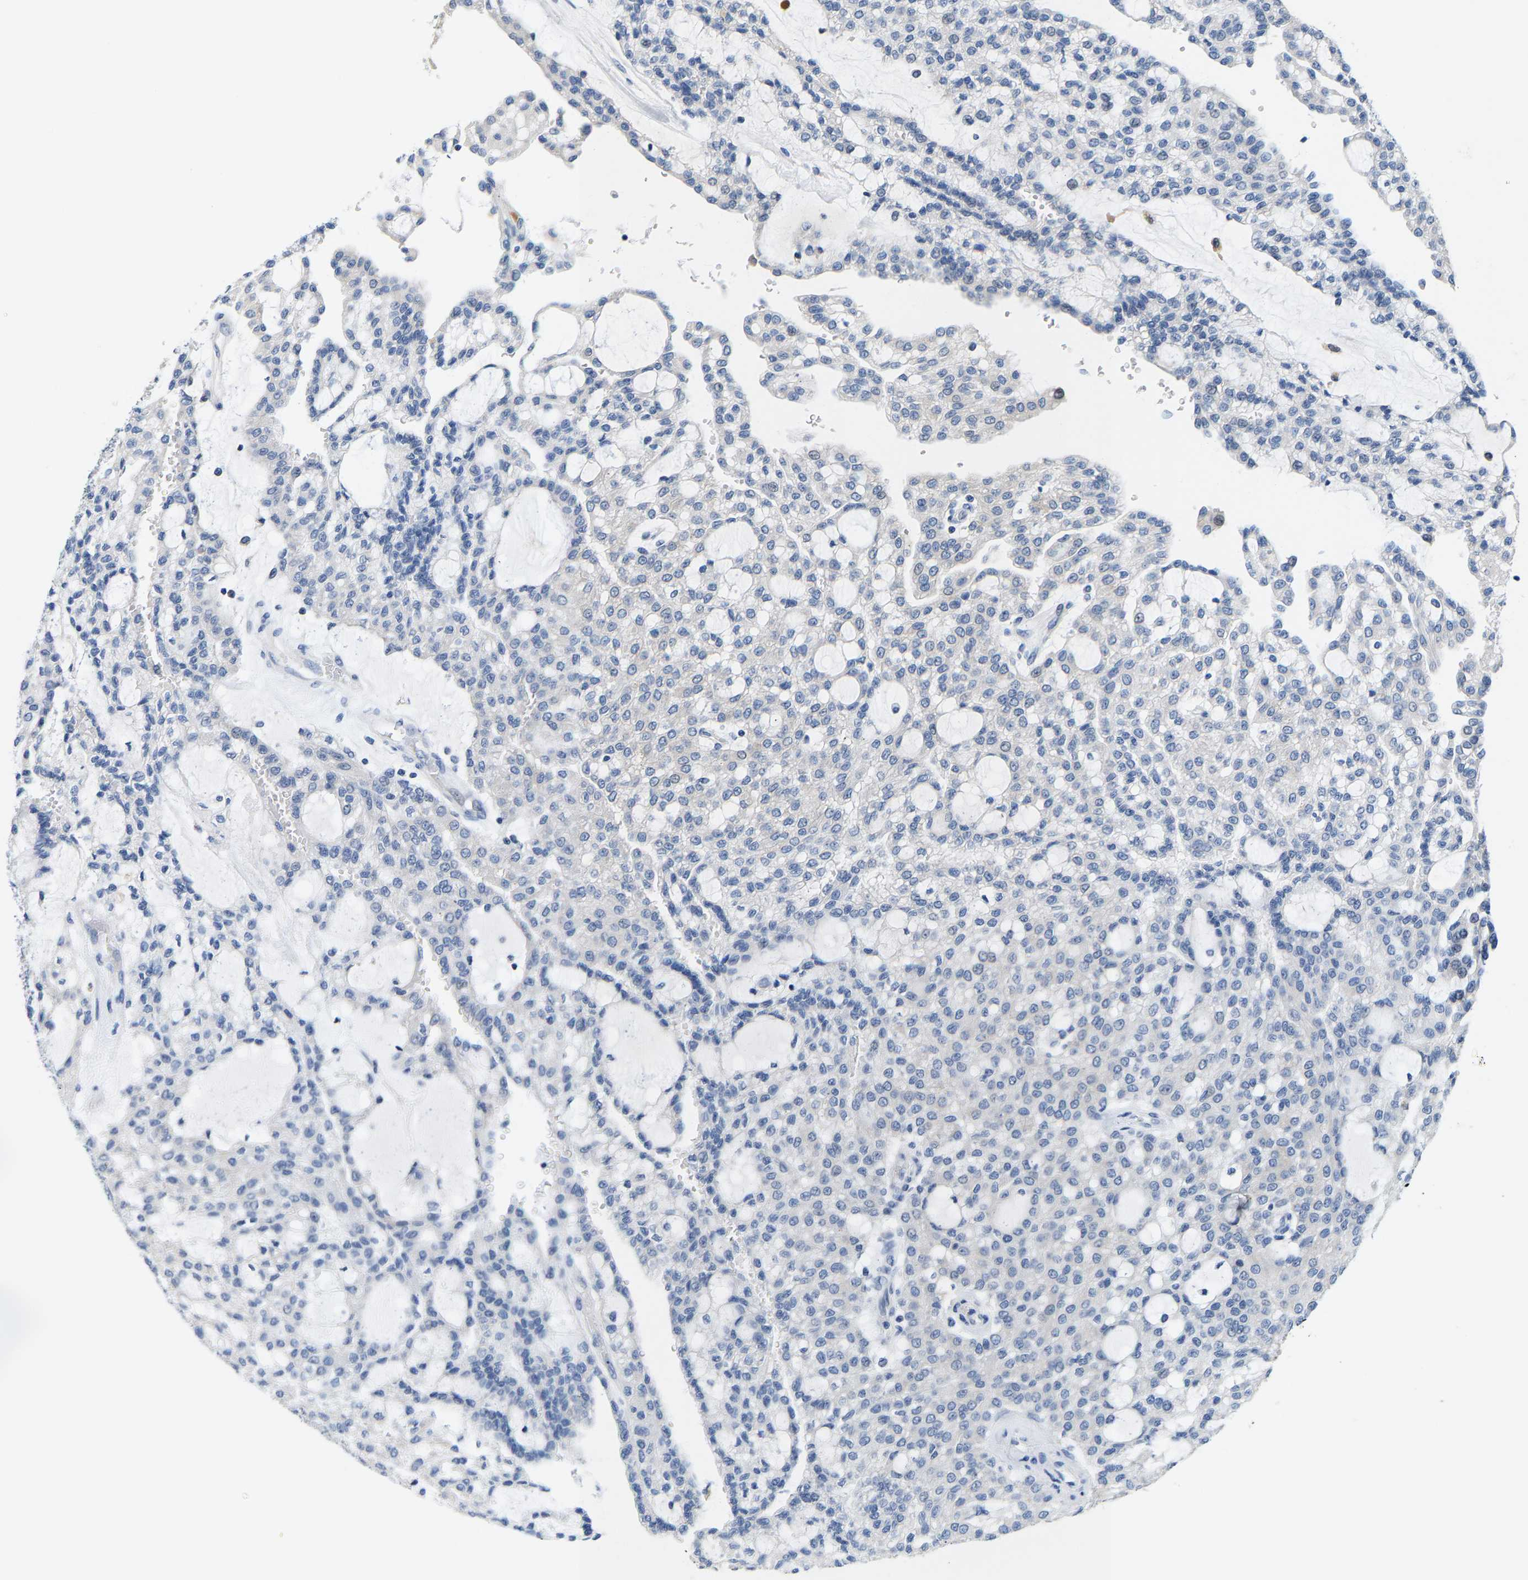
{"staining": {"intensity": "negative", "quantity": "none", "location": "none"}, "tissue": "renal cancer", "cell_type": "Tumor cells", "image_type": "cancer", "snomed": [{"axis": "morphology", "description": "Adenocarcinoma, NOS"}, {"axis": "topography", "description": "Kidney"}], "caption": "DAB (3,3'-diaminobenzidine) immunohistochemical staining of renal cancer (adenocarcinoma) demonstrates no significant expression in tumor cells.", "gene": "KLHL1", "patient": {"sex": "male", "age": 63}}